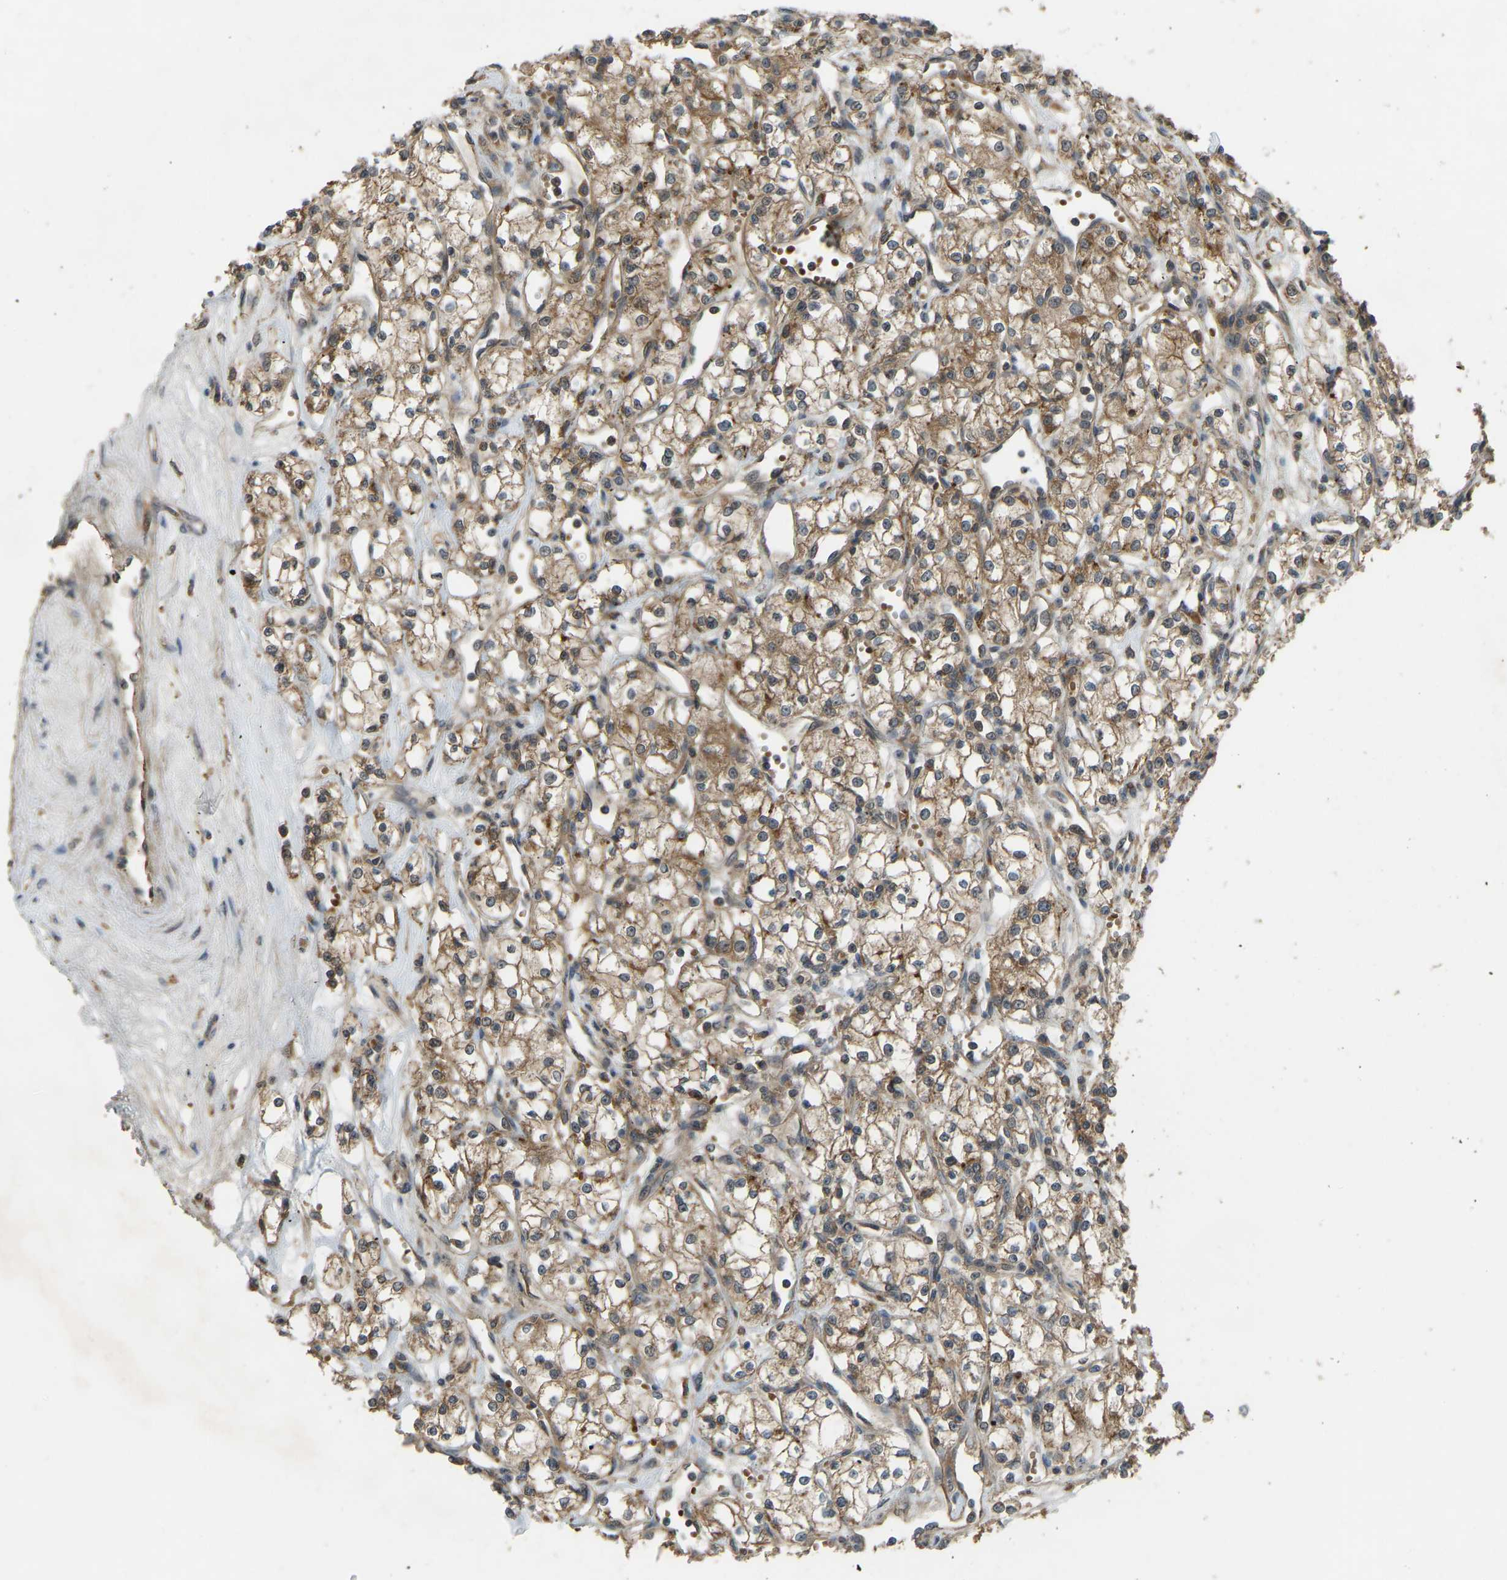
{"staining": {"intensity": "moderate", "quantity": ">75%", "location": "cytoplasmic/membranous"}, "tissue": "renal cancer", "cell_type": "Tumor cells", "image_type": "cancer", "snomed": [{"axis": "morphology", "description": "Adenocarcinoma, NOS"}, {"axis": "topography", "description": "Kidney"}], "caption": "Protein expression analysis of renal adenocarcinoma displays moderate cytoplasmic/membranous positivity in about >75% of tumor cells.", "gene": "ZNF71", "patient": {"sex": "male", "age": 59}}